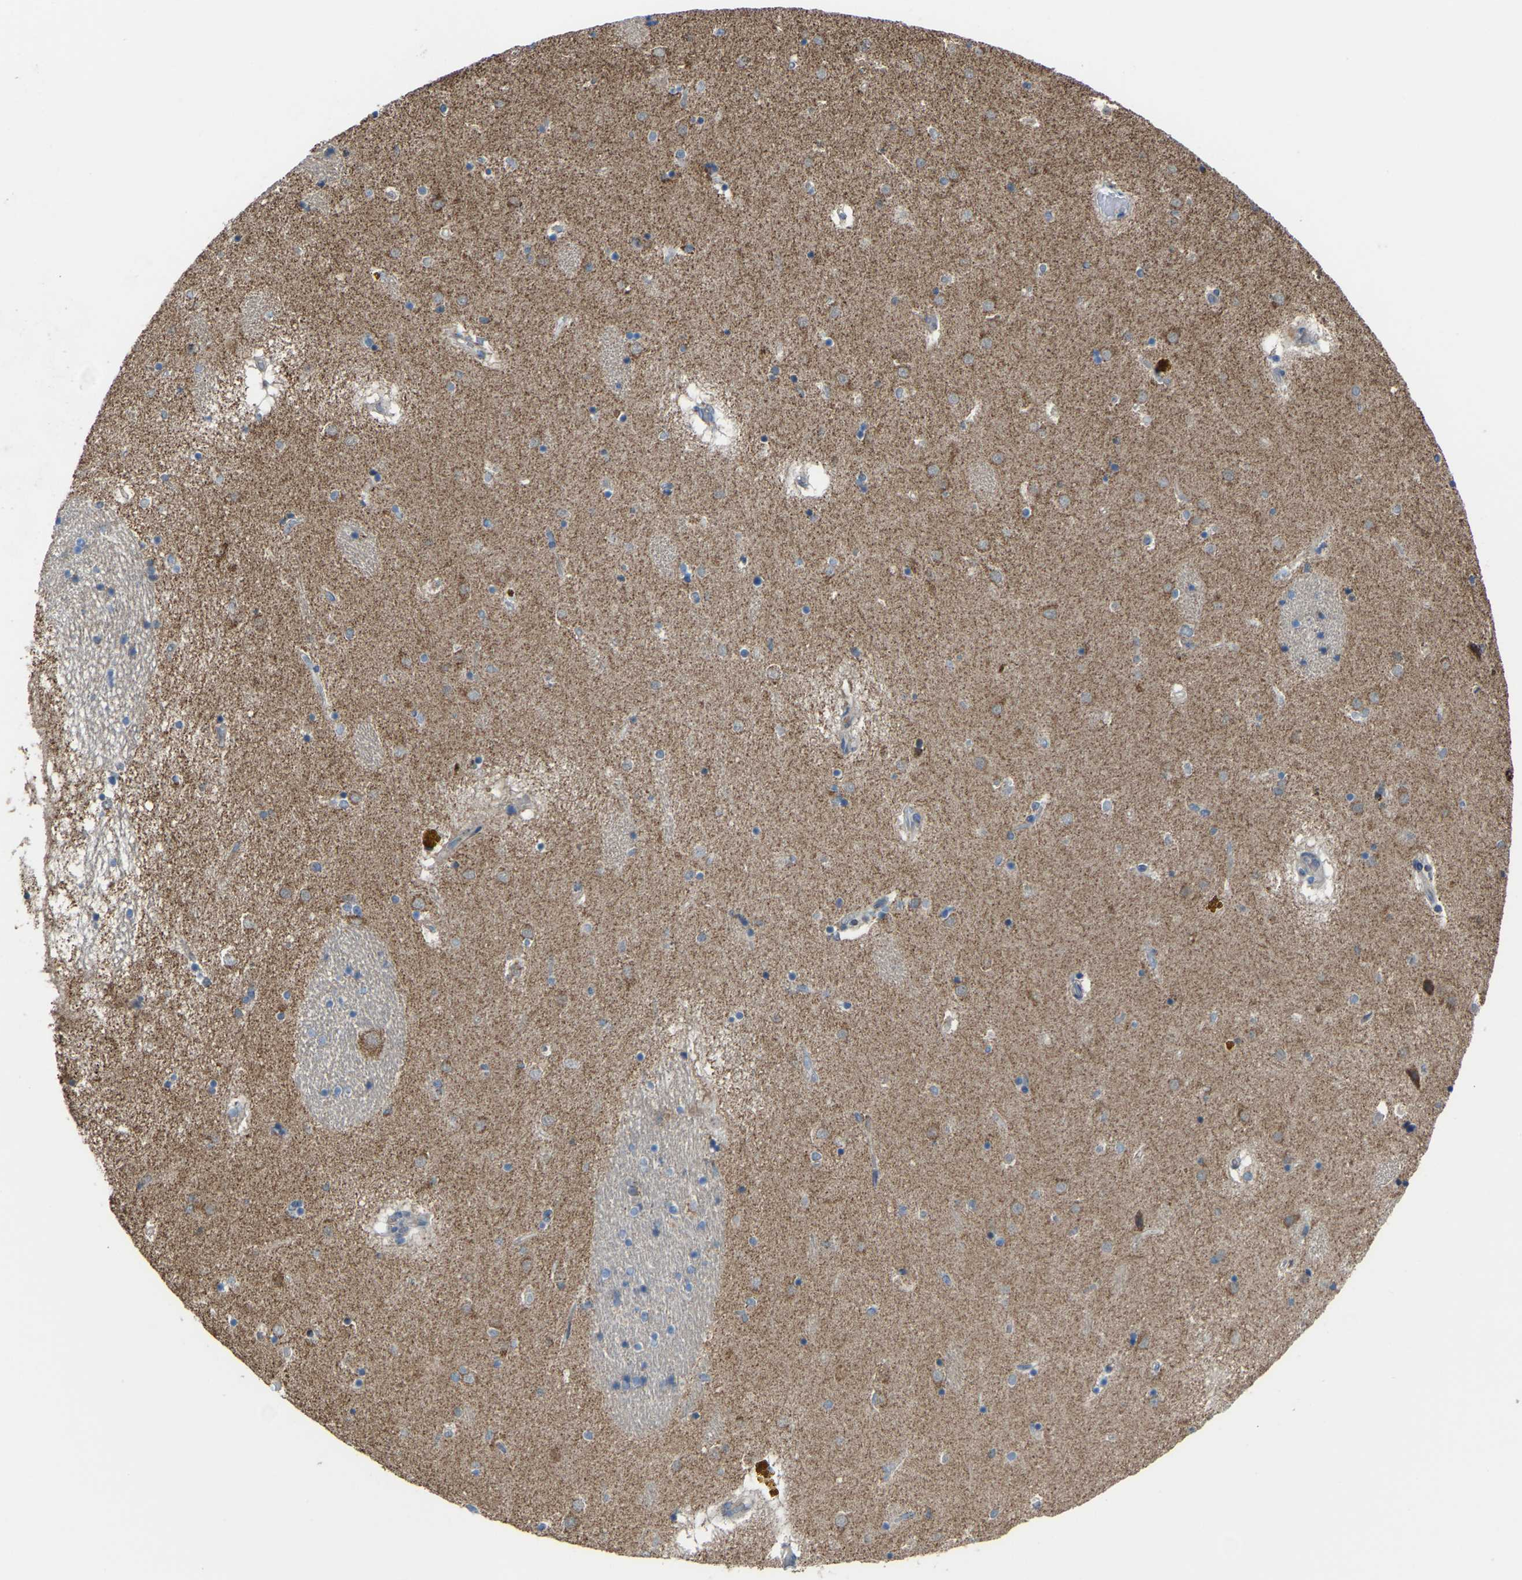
{"staining": {"intensity": "moderate", "quantity": "<25%", "location": "cytoplasmic/membranous"}, "tissue": "caudate", "cell_type": "Glial cells", "image_type": "normal", "snomed": [{"axis": "morphology", "description": "Normal tissue, NOS"}, {"axis": "topography", "description": "Lateral ventricle wall"}], "caption": "Caudate was stained to show a protein in brown. There is low levels of moderate cytoplasmic/membranous staining in about <25% of glial cells. The staining was performed using DAB to visualize the protein expression in brown, while the nuclei were stained in blue with hematoxylin (Magnification: 20x).", "gene": "CANT1", "patient": {"sex": "male", "age": 70}}